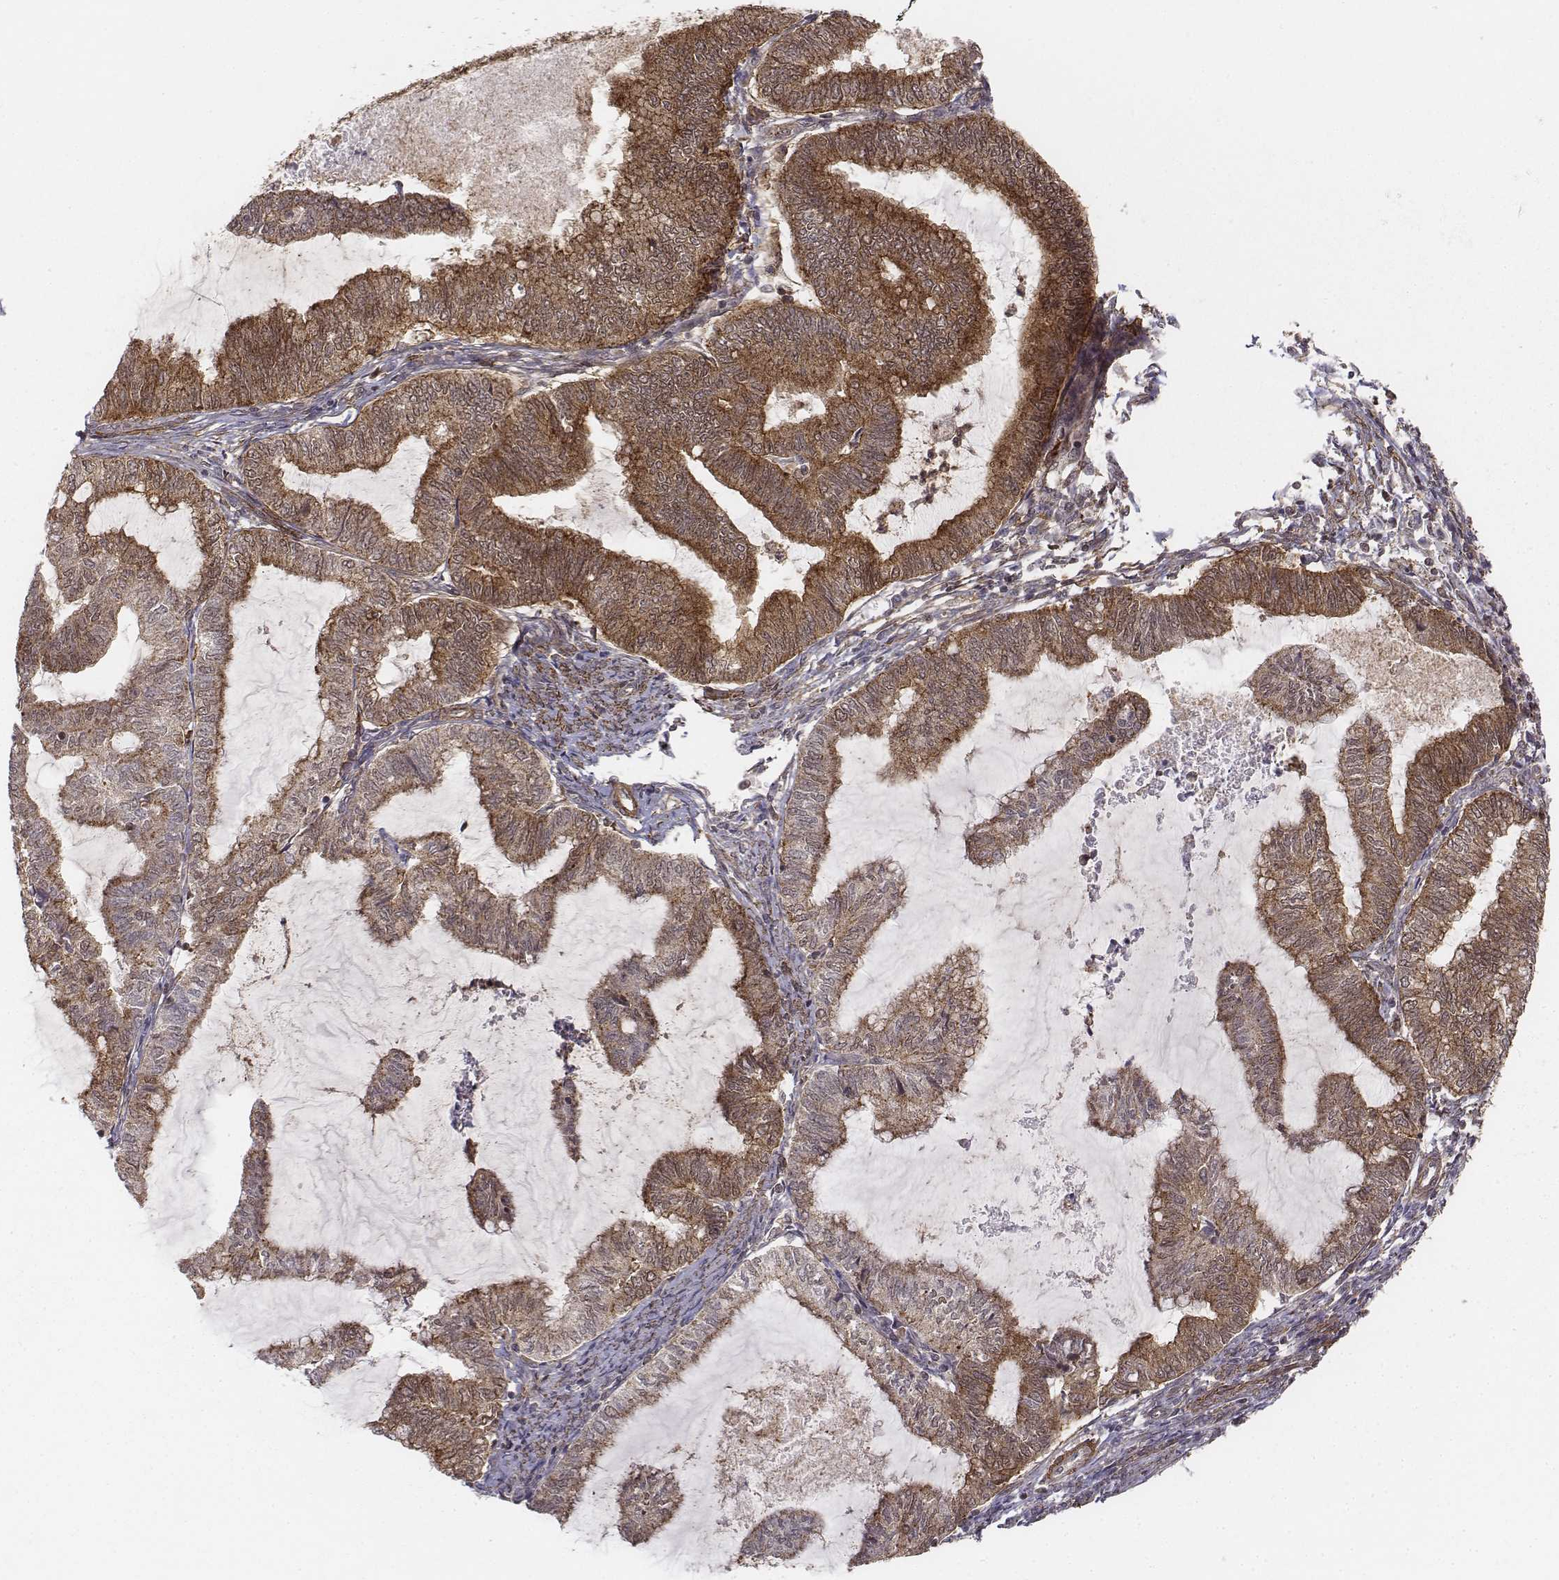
{"staining": {"intensity": "moderate", "quantity": ">75%", "location": "cytoplasmic/membranous"}, "tissue": "endometrial cancer", "cell_type": "Tumor cells", "image_type": "cancer", "snomed": [{"axis": "morphology", "description": "Adenocarcinoma, NOS"}, {"axis": "topography", "description": "Endometrium"}], "caption": "A high-resolution photomicrograph shows IHC staining of adenocarcinoma (endometrial), which displays moderate cytoplasmic/membranous expression in about >75% of tumor cells. (brown staining indicates protein expression, while blue staining denotes nuclei).", "gene": "ZFYVE19", "patient": {"sex": "female", "age": 79}}